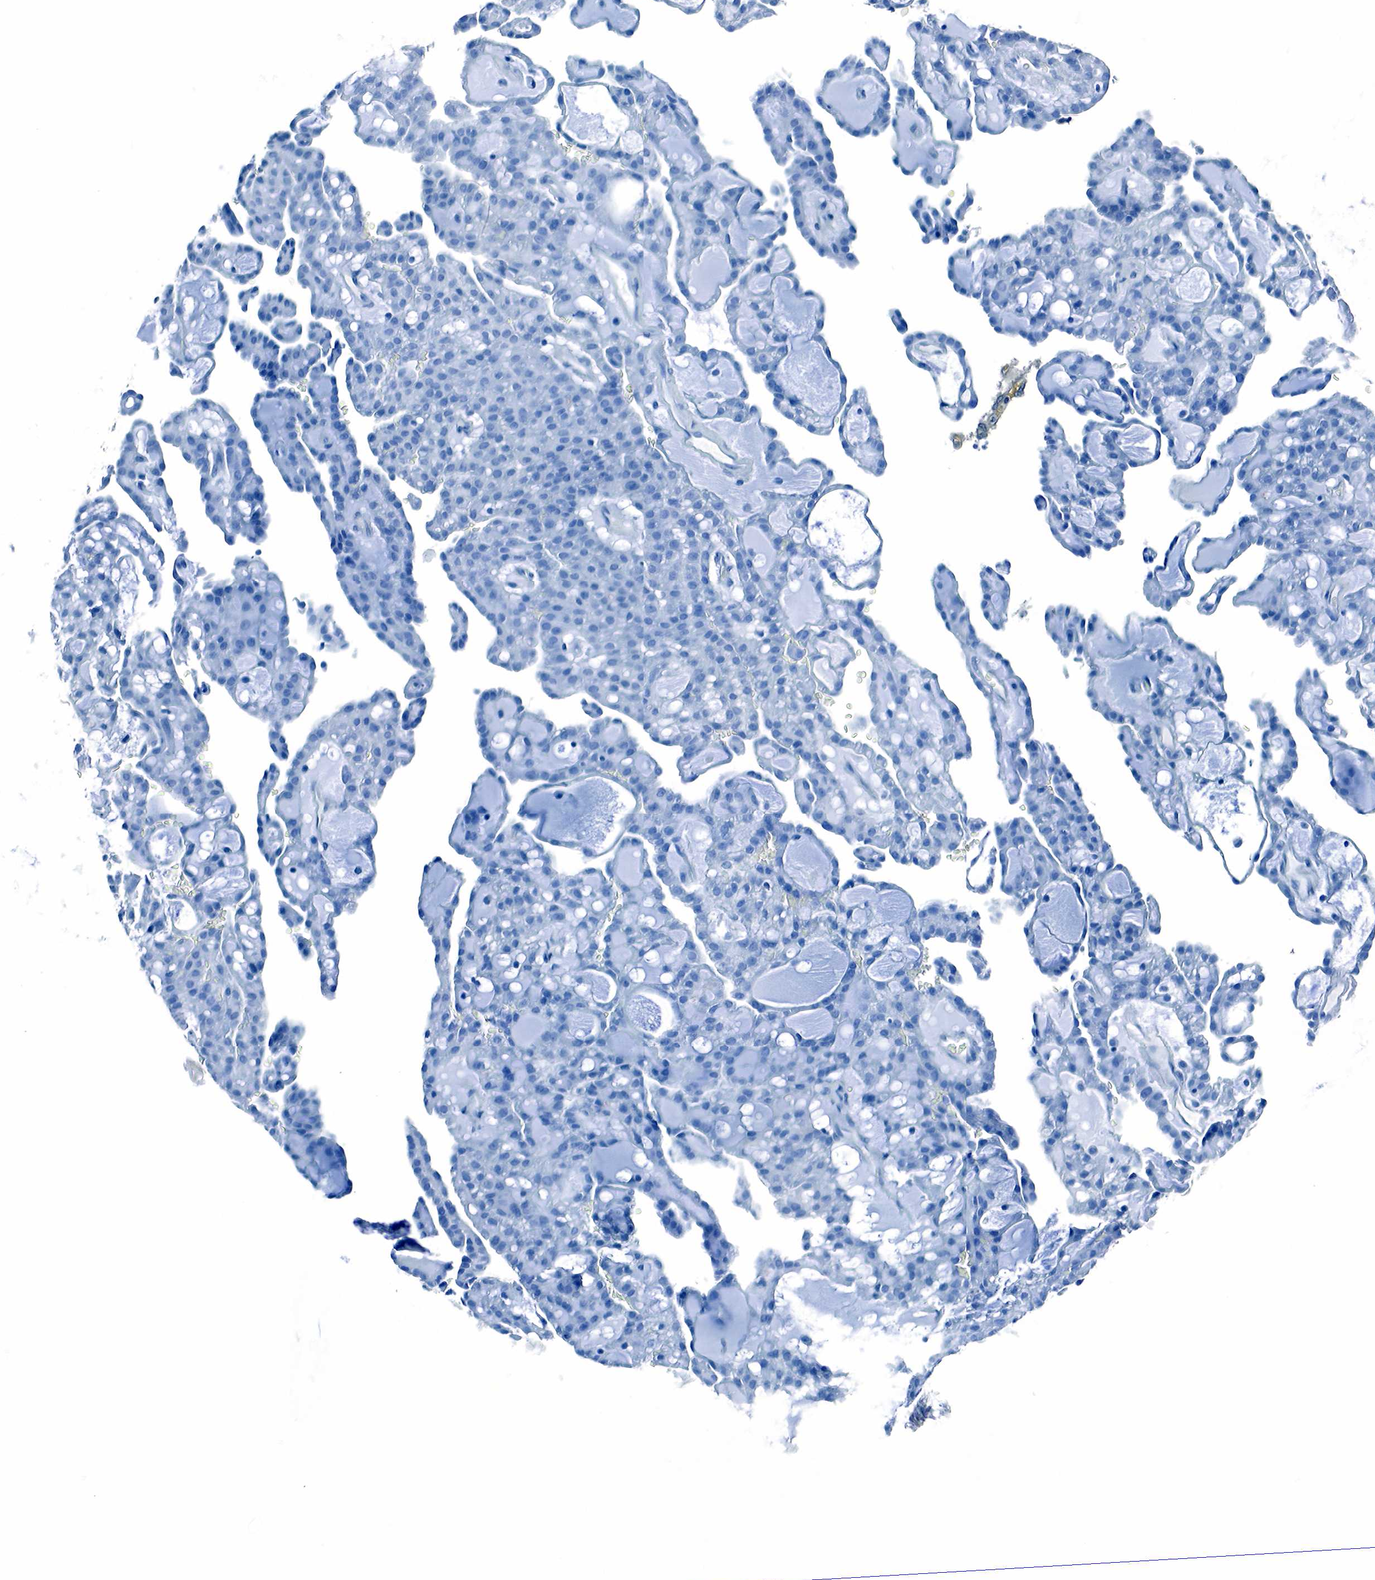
{"staining": {"intensity": "negative", "quantity": "none", "location": "none"}, "tissue": "renal cancer", "cell_type": "Tumor cells", "image_type": "cancer", "snomed": [{"axis": "morphology", "description": "Adenocarcinoma, NOS"}, {"axis": "topography", "description": "Kidney"}], "caption": "DAB immunohistochemical staining of human renal adenocarcinoma exhibits no significant positivity in tumor cells.", "gene": "GCG", "patient": {"sex": "male", "age": 63}}